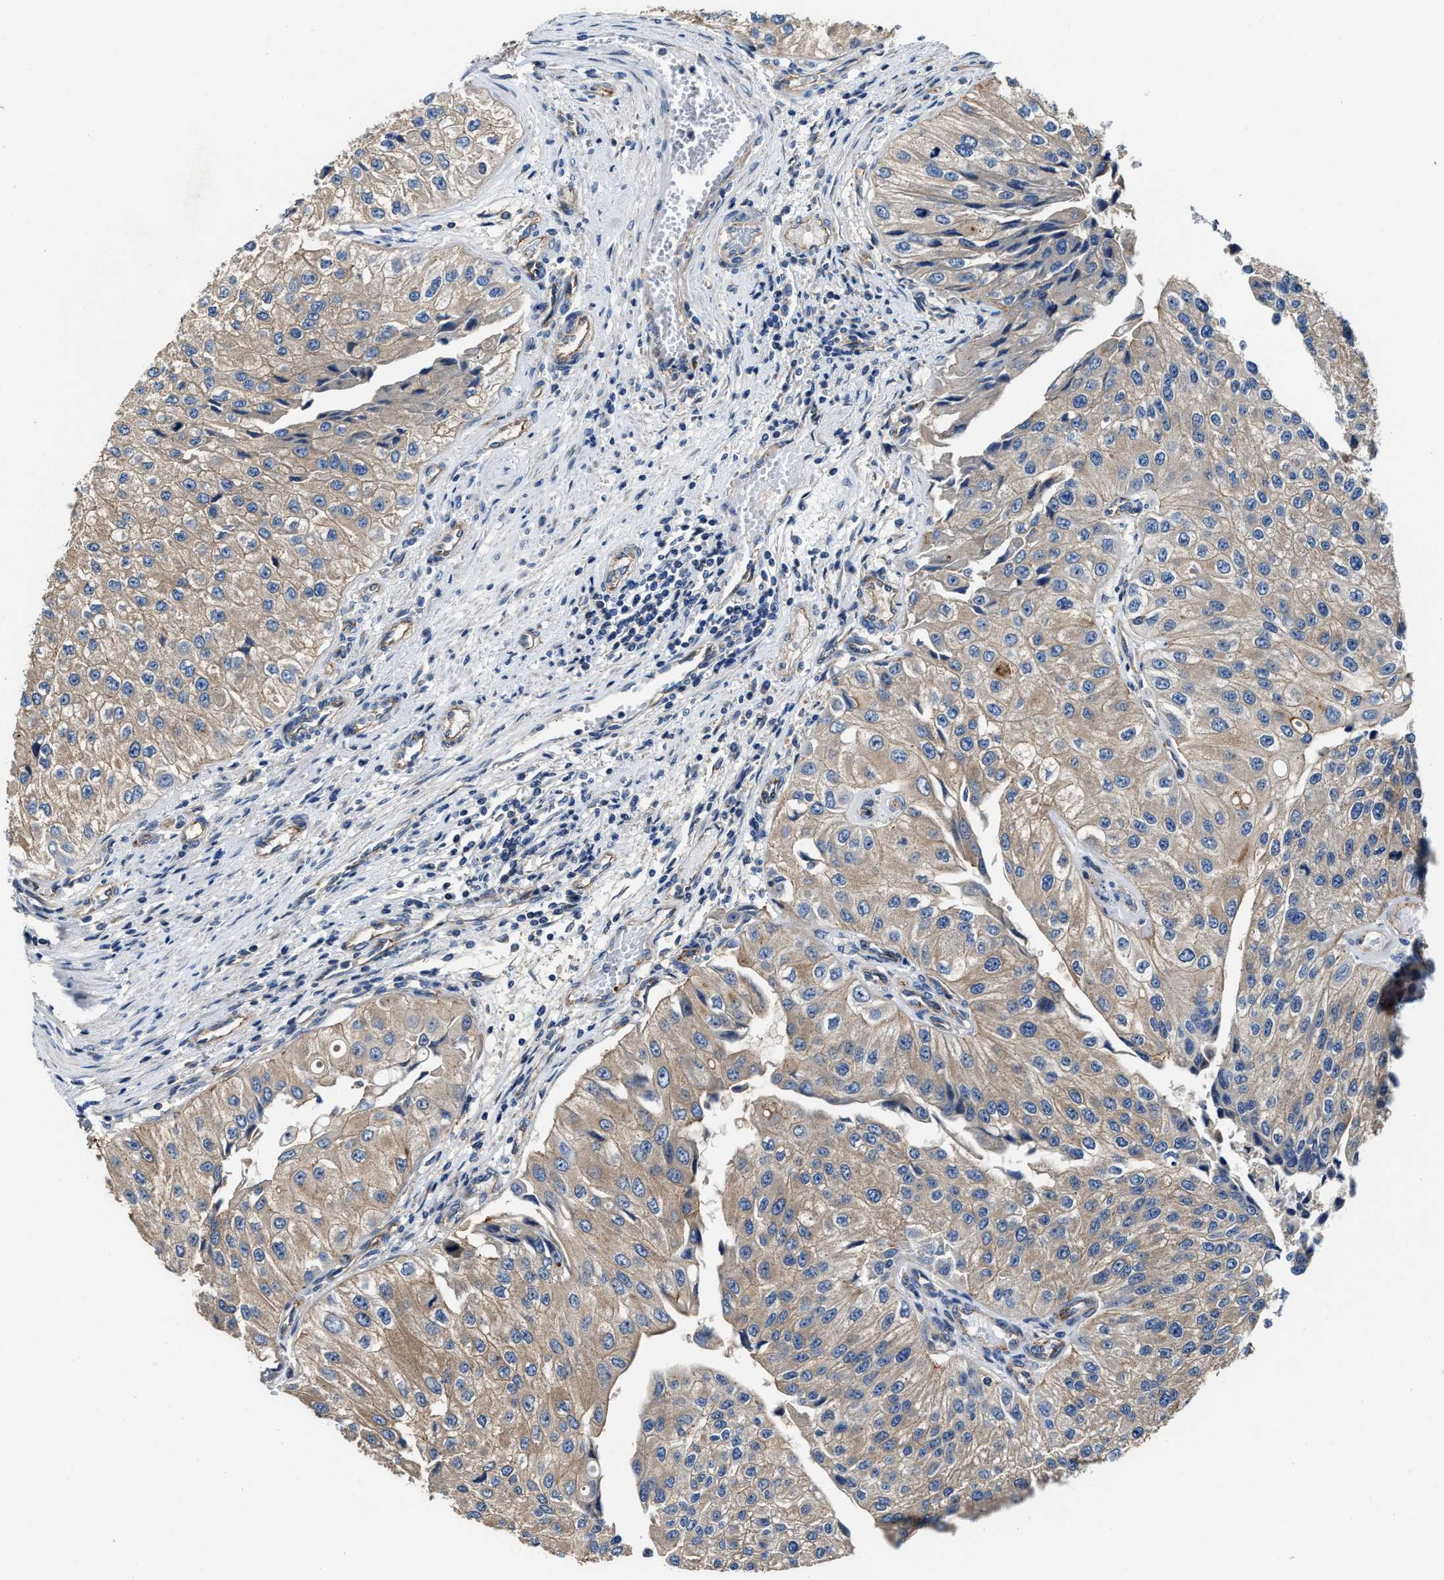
{"staining": {"intensity": "weak", "quantity": ">75%", "location": "cytoplasmic/membranous"}, "tissue": "urothelial cancer", "cell_type": "Tumor cells", "image_type": "cancer", "snomed": [{"axis": "morphology", "description": "Urothelial carcinoma, High grade"}, {"axis": "topography", "description": "Kidney"}, {"axis": "topography", "description": "Urinary bladder"}], "caption": "High-magnification brightfield microscopy of urothelial cancer stained with DAB (brown) and counterstained with hematoxylin (blue). tumor cells exhibit weak cytoplasmic/membranous expression is identified in approximately>75% of cells.", "gene": "PTAR1", "patient": {"sex": "male", "age": 77}}